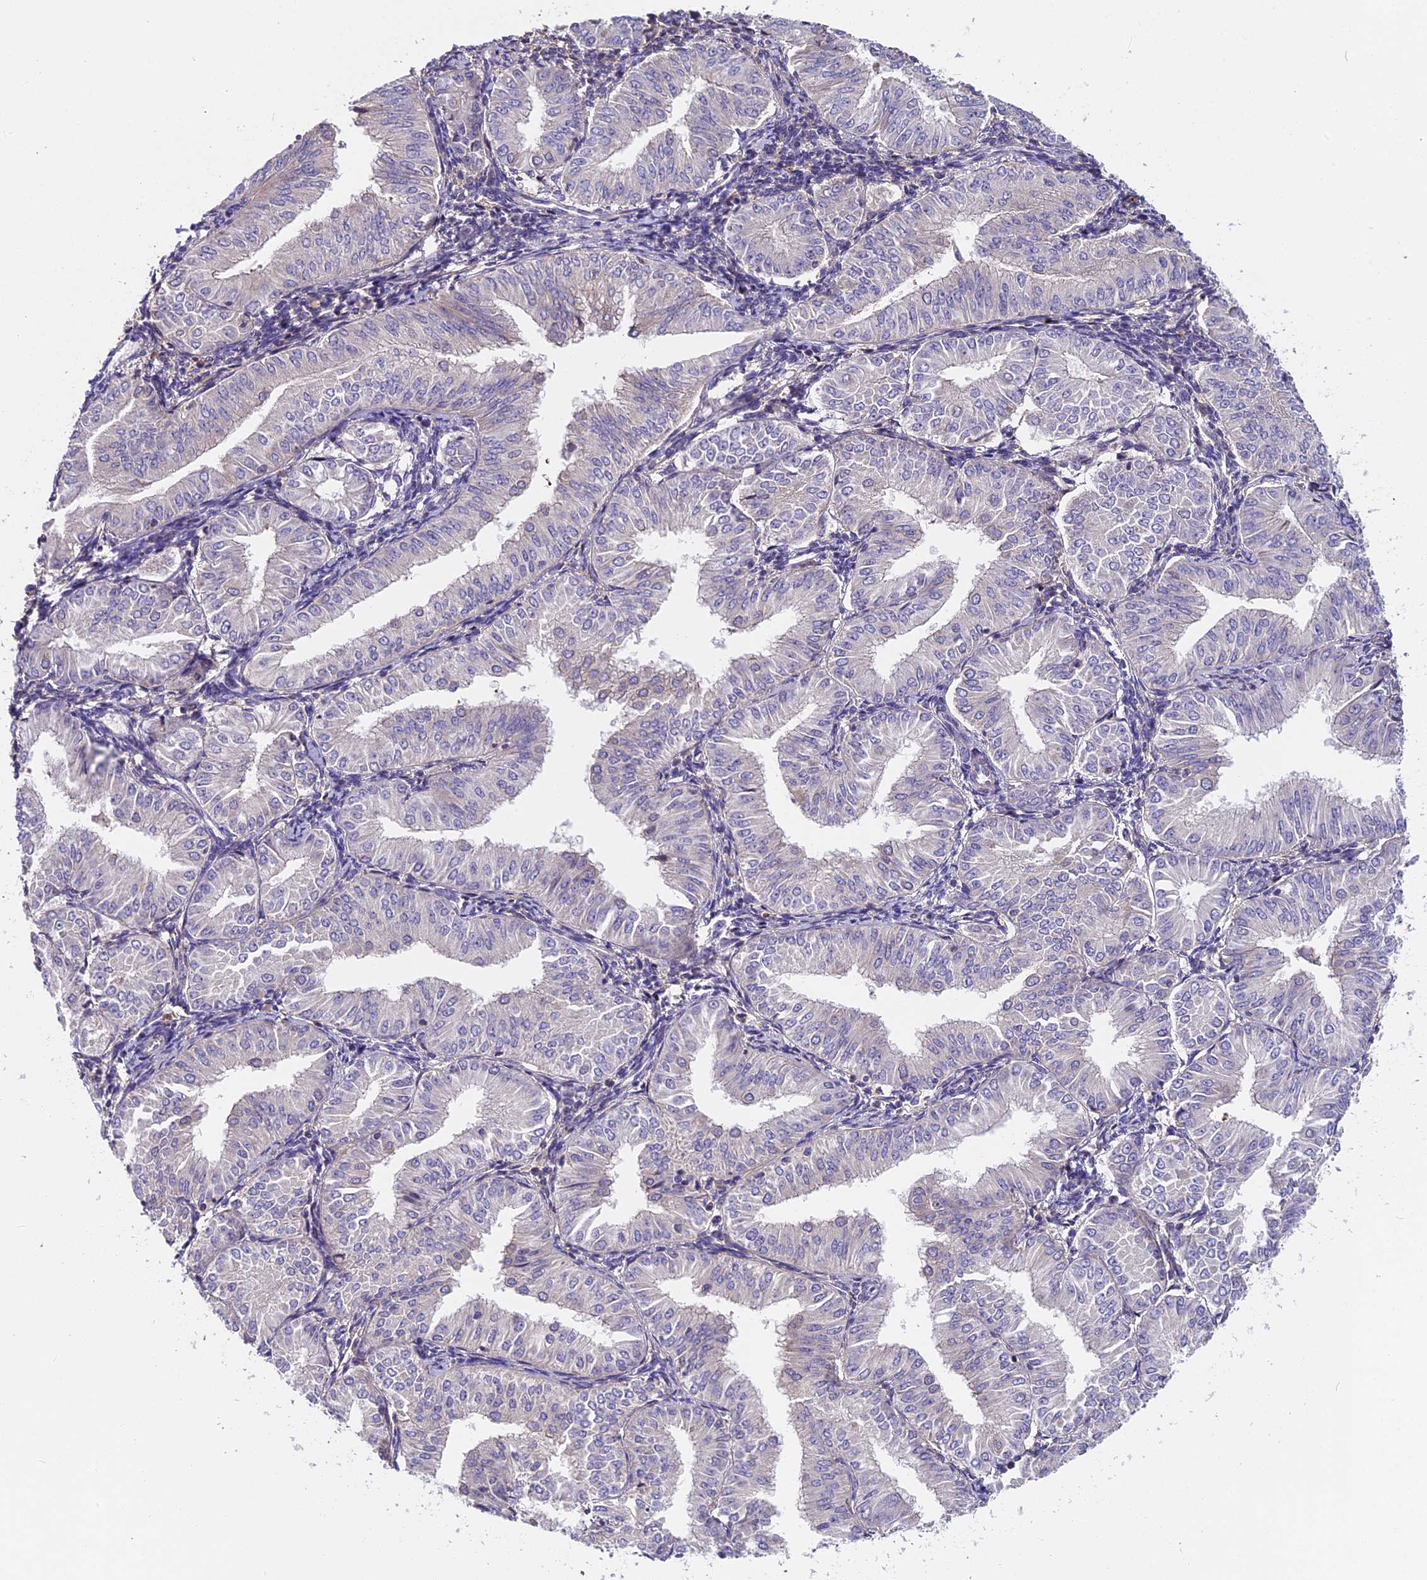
{"staining": {"intensity": "negative", "quantity": "none", "location": "none"}, "tissue": "endometrial cancer", "cell_type": "Tumor cells", "image_type": "cancer", "snomed": [{"axis": "morphology", "description": "Normal tissue, NOS"}, {"axis": "morphology", "description": "Adenocarcinoma, NOS"}, {"axis": "topography", "description": "Endometrium"}], "caption": "Endometrial cancer (adenocarcinoma) stained for a protein using IHC exhibits no positivity tumor cells.", "gene": "FAM98C", "patient": {"sex": "female", "age": 53}}